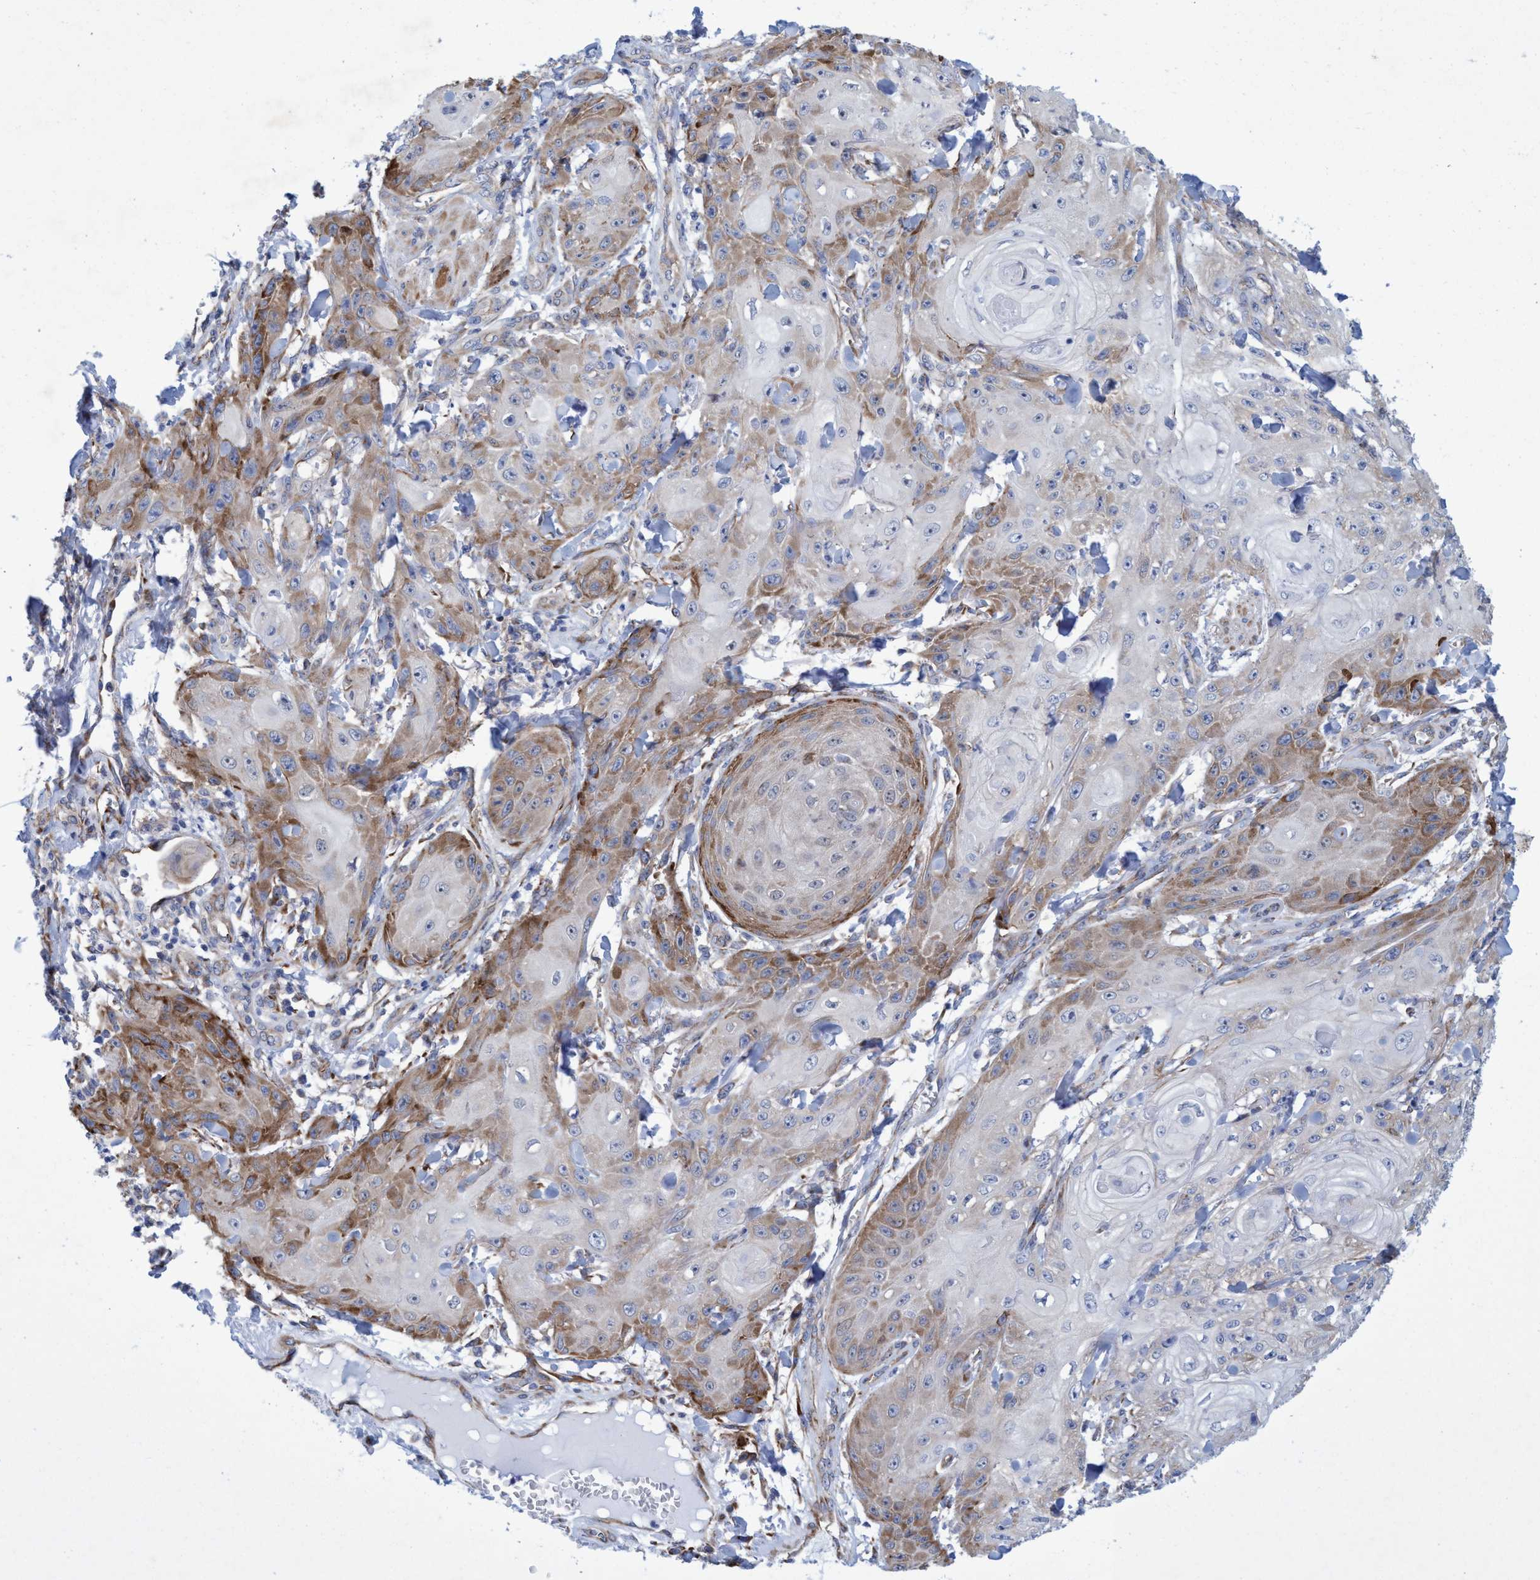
{"staining": {"intensity": "moderate", "quantity": "25%-75%", "location": "cytoplasmic/membranous"}, "tissue": "skin cancer", "cell_type": "Tumor cells", "image_type": "cancer", "snomed": [{"axis": "morphology", "description": "Squamous cell carcinoma, NOS"}, {"axis": "topography", "description": "Skin"}], "caption": "The image reveals a brown stain indicating the presence of a protein in the cytoplasmic/membranous of tumor cells in squamous cell carcinoma (skin).", "gene": "R3HCC1", "patient": {"sex": "male", "age": 74}}